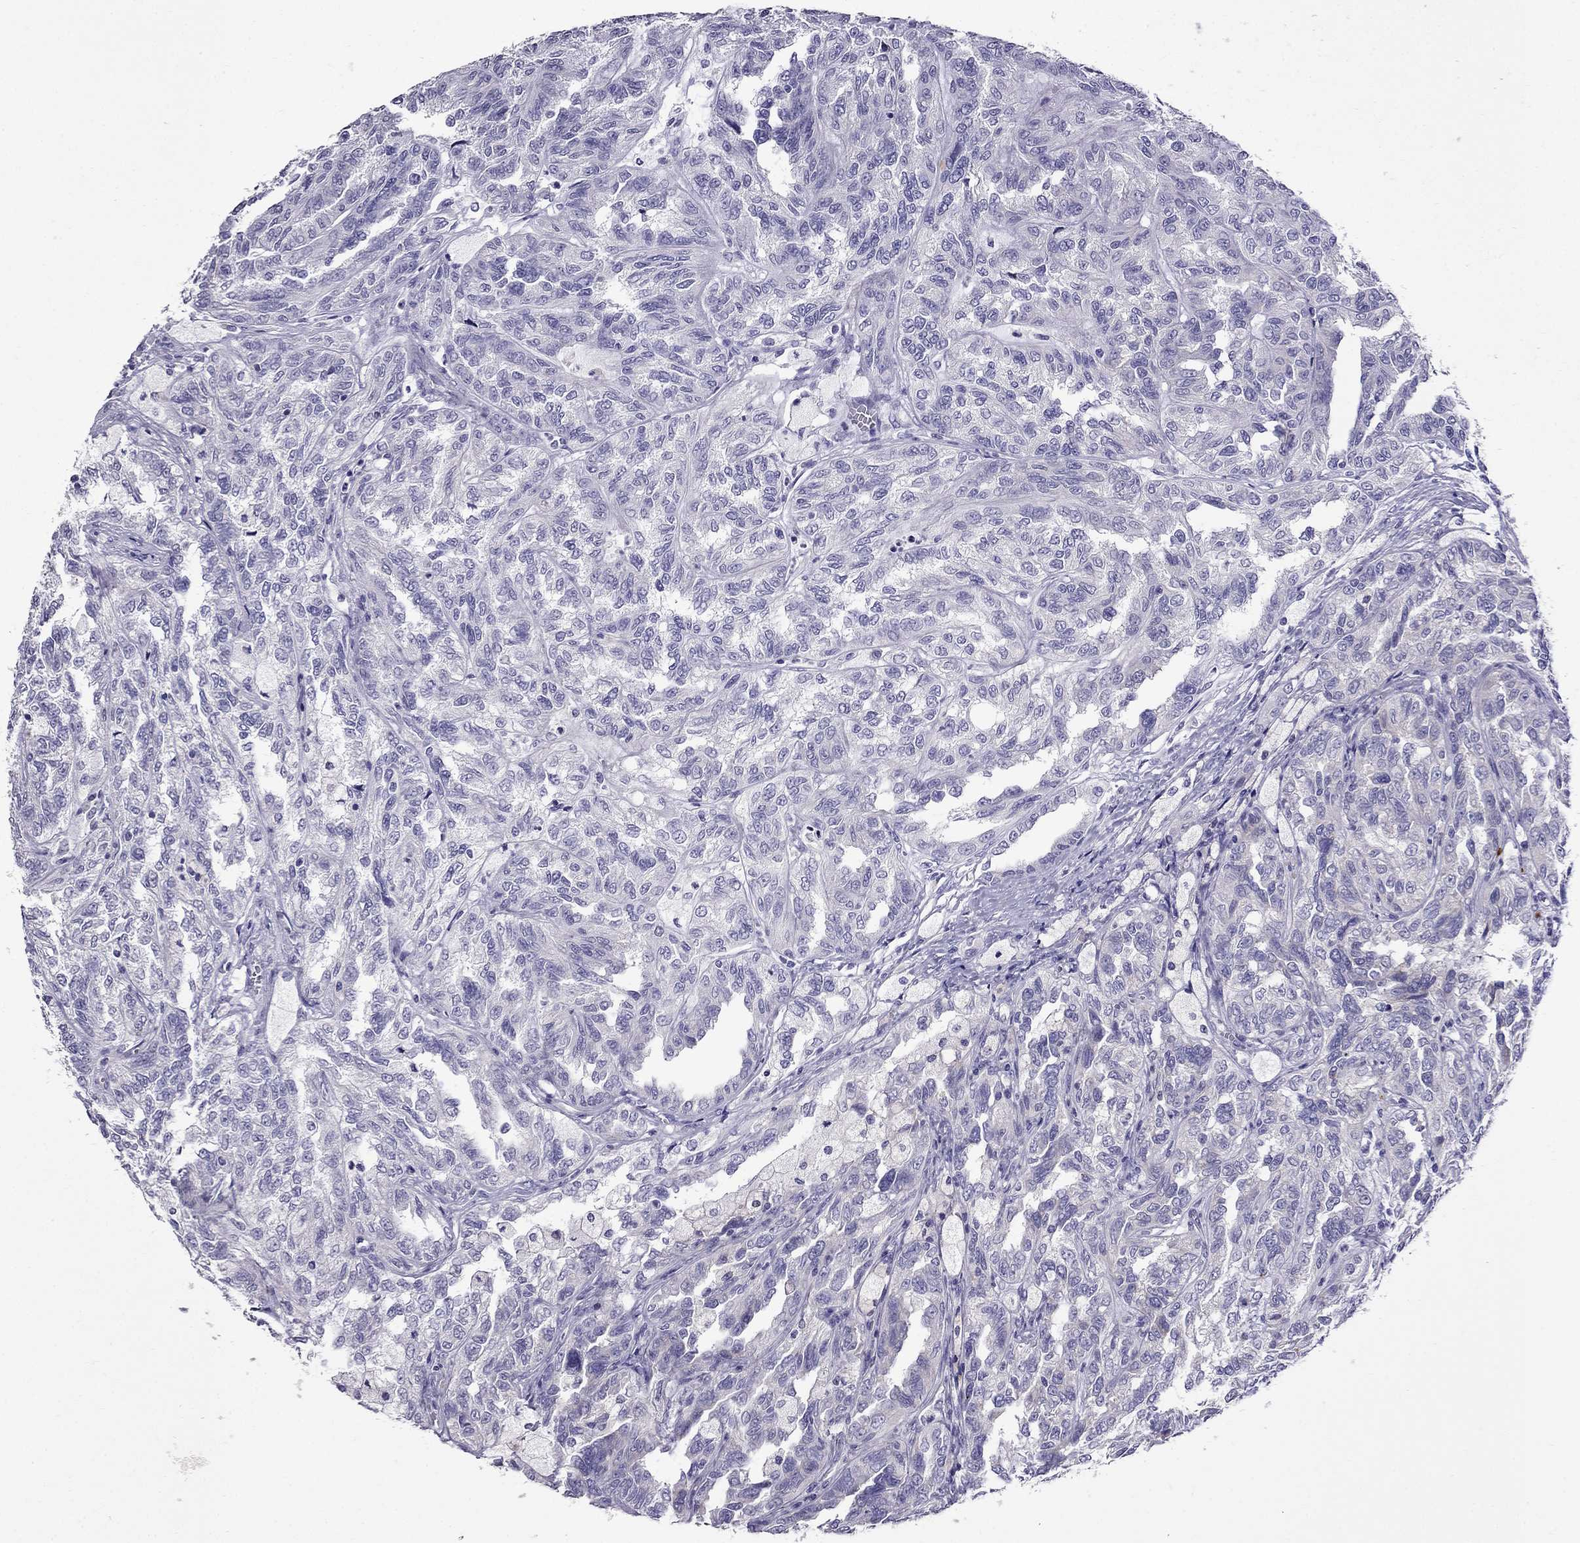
{"staining": {"intensity": "weak", "quantity": "<25%", "location": "cytoplasmic/membranous"}, "tissue": "renal cancer", "cell_type": "Tumor cells", "image_type": "cancer", "snomed": [{"axis": "morphology", "description": "Adenocarcinoma, NOS"}, {"axis": "topography", "description": "Kidney"}], "caption": "Tumor cells are negative for protein expression in human renal cancer (adenocarcinoma).", "gene": "OXCT2", "patient": {"sex": "male", "age": 79}}